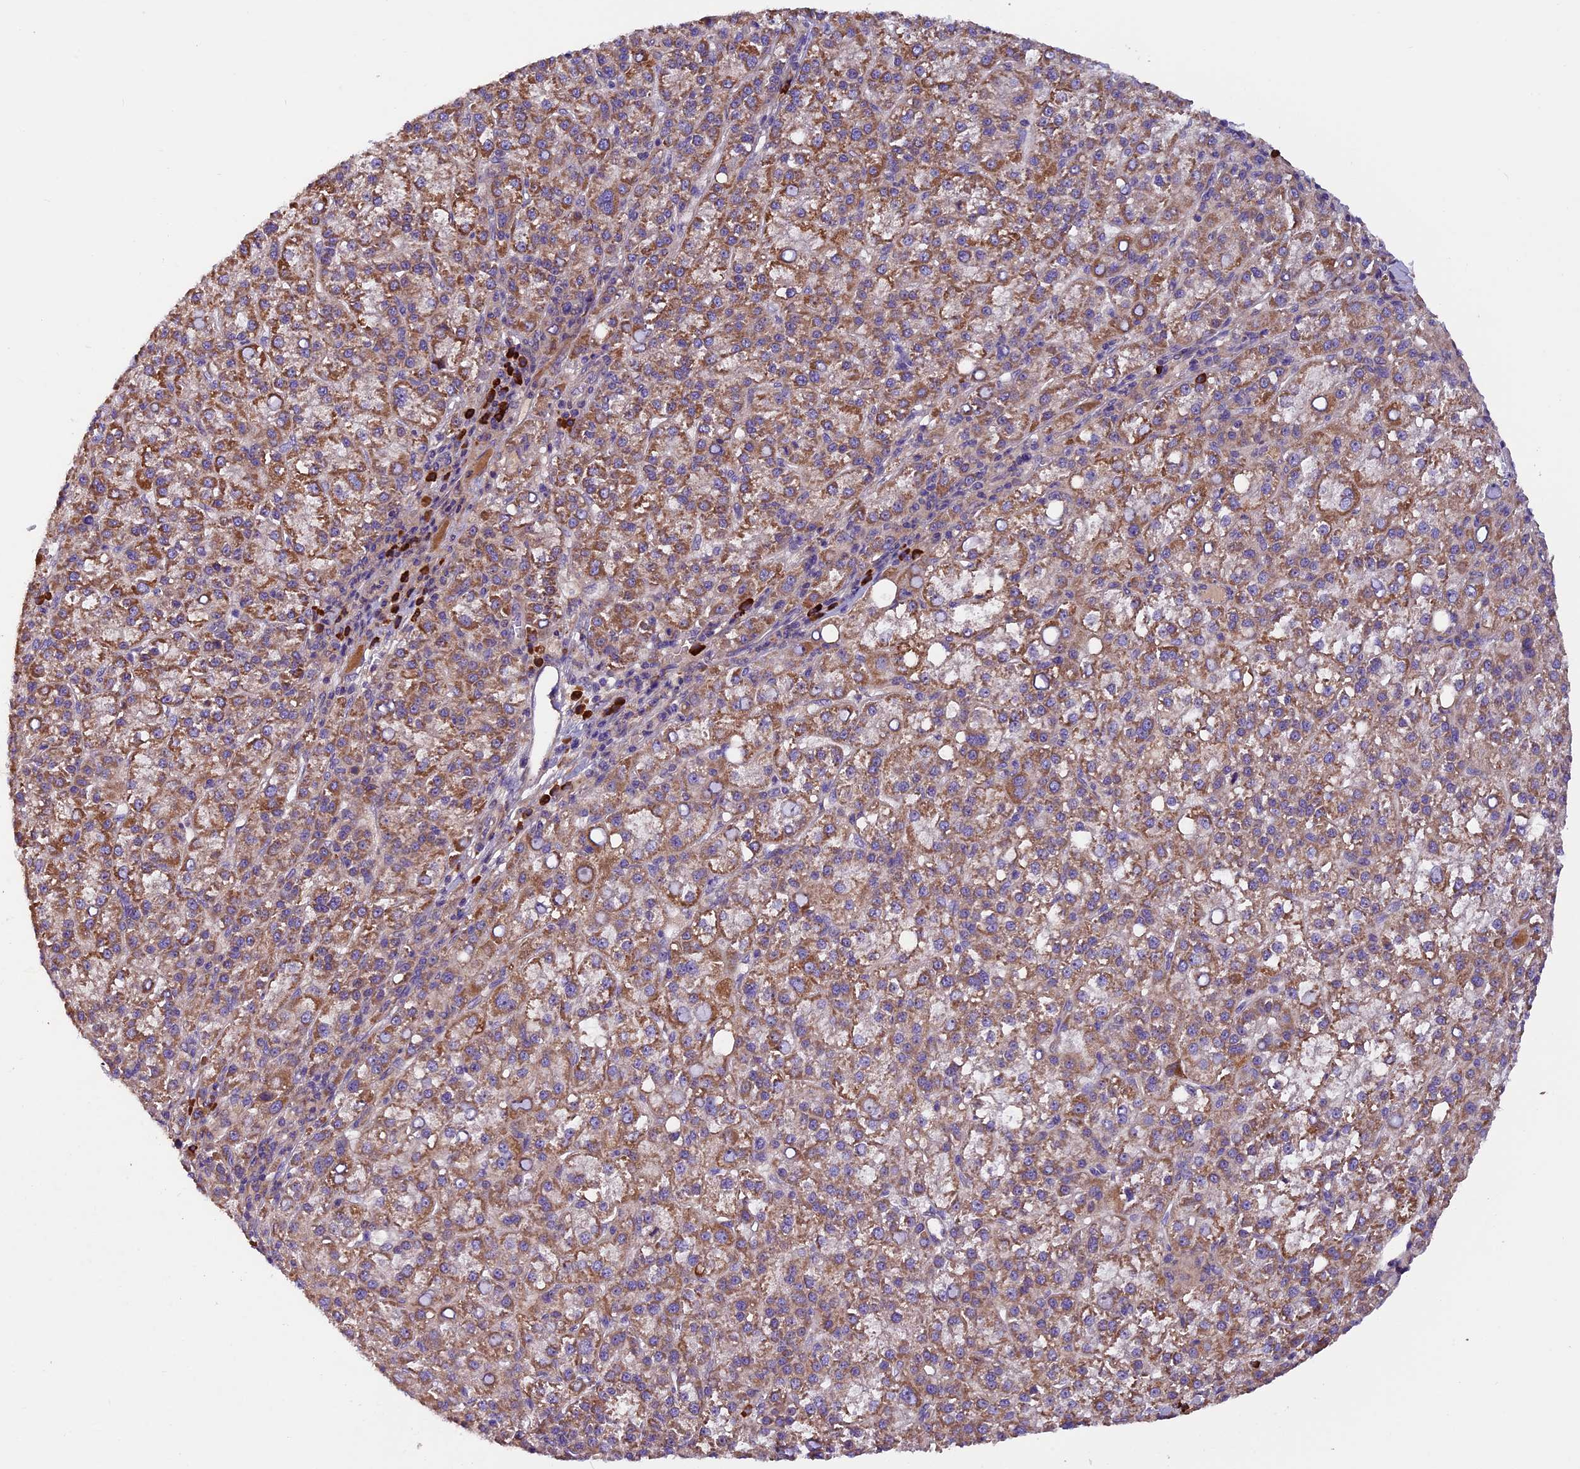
{"staining": {"intensity": "moderate", "quantity": ">75%", "location": "cytoplasmic/membranous"}, "tissue": "liver cancer", "cell_type": "Tumor cells", "image_type": "cancer", "snomed": [{"axis": "morphology", "description": "Carcinoma, Hepatocellular, NOS"}, {"axis": "topography", "description": "Liver"}], "caption": "Tumor cells demonstrate medium levels of moderate cytoplasmic/membranous staining in about >75% of cells in human hepatocellular carcinoma (liver). Using DAB (3,3'-diaminobenzidine) (brown) and hematoxylin (blue) stains, captured at high magnification using brightfield microscopy.", "gene": "FRY", "patient": {"sex": "female", "age": 58}}